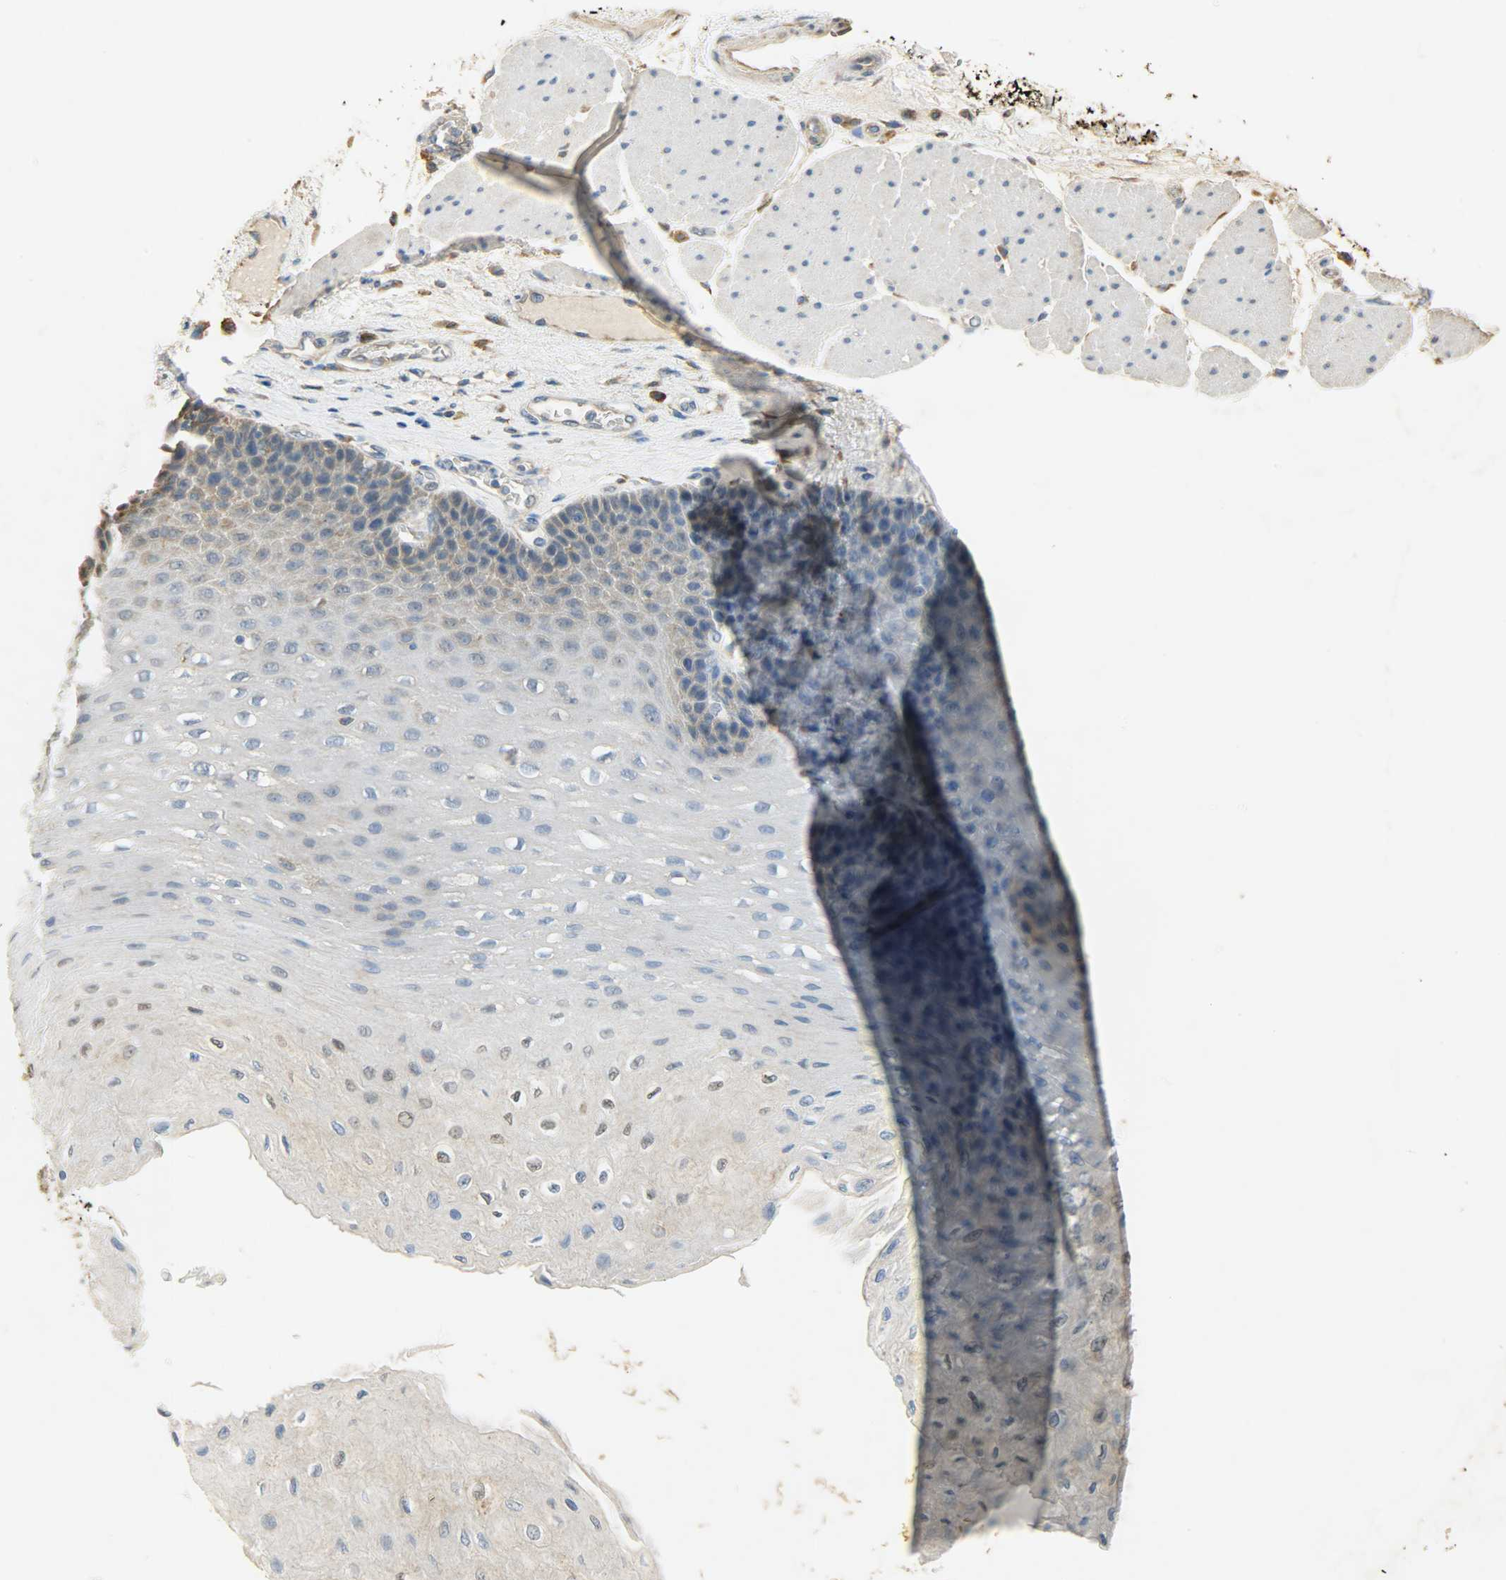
{"staining": {"intensity": "weak", "quantity": "25%-75%", "location": "cytoplasmic/membranous"}, "tissue": "esophagus", "cell_type": "Squamous epithelial cells", "image_type": "normal", "snomed": [{"axis": "morphology", "description": "Normal tissue, NOS"}, {"axis": "topography", "description": "Esophagus"}], "caption": "Protein expression analysis of unremarkable esophagus demonstrates weak cytoplasmic/membranous staining in approximately 25%-75% of squamous epithelial cells. (DAB IHC with brightfield microscopy, high magnification).", "gene": "HSPA5", "patient": {"sex": "female", "age": 72}}